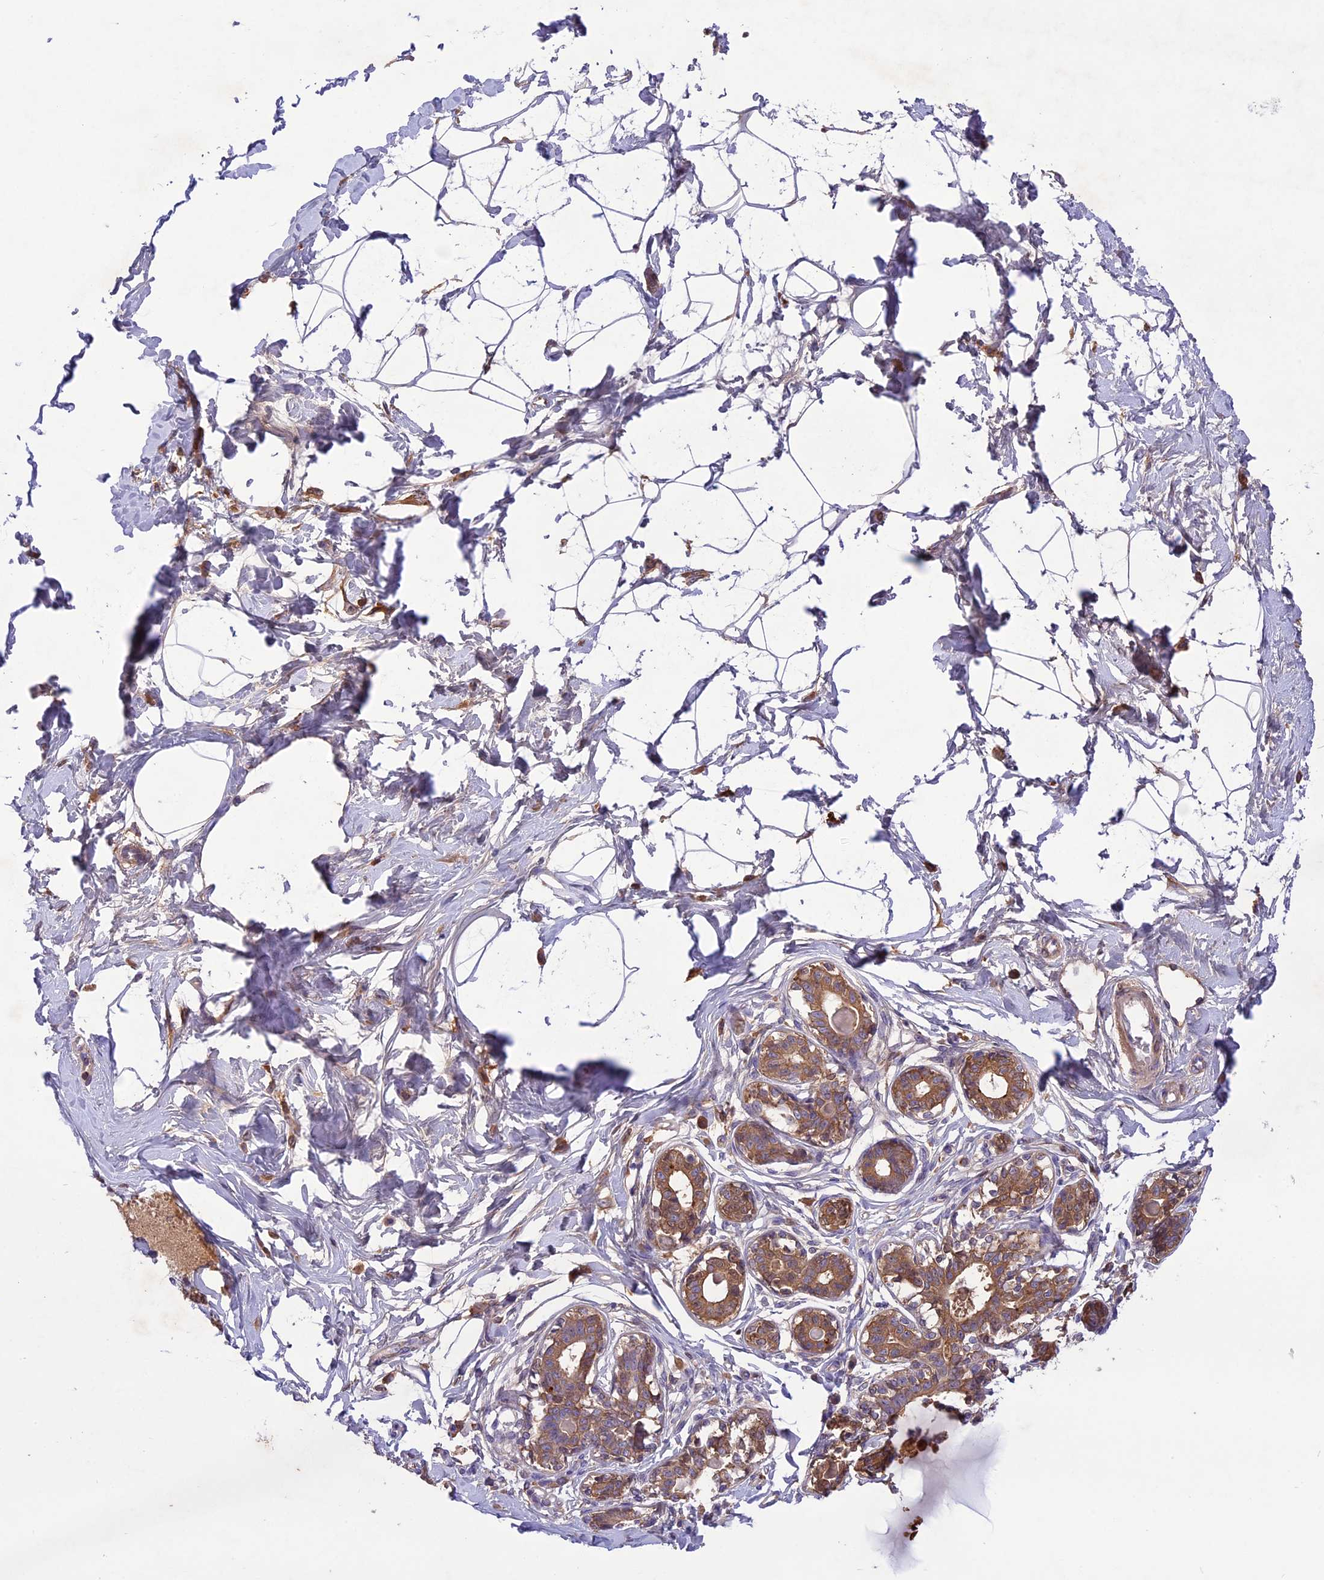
{"staining": {"intensity": "negative", "quantity": "none", "location": "none"}, "tissue": "breast", "cell_type": "Adipocytes", "image_type": "normal", "snomed": [{"axis": "morphology", "description": "Normal tissue, NOS"}, {"axis": "topography", "description": "Breast"}], "caption": "An immunohistochemistry (IHC) photomicrograph of normal breast is shown. There is no staining in adipocytes of breast.", "gene": "ADO", "patient": {"sex": "female", "age": 45}}